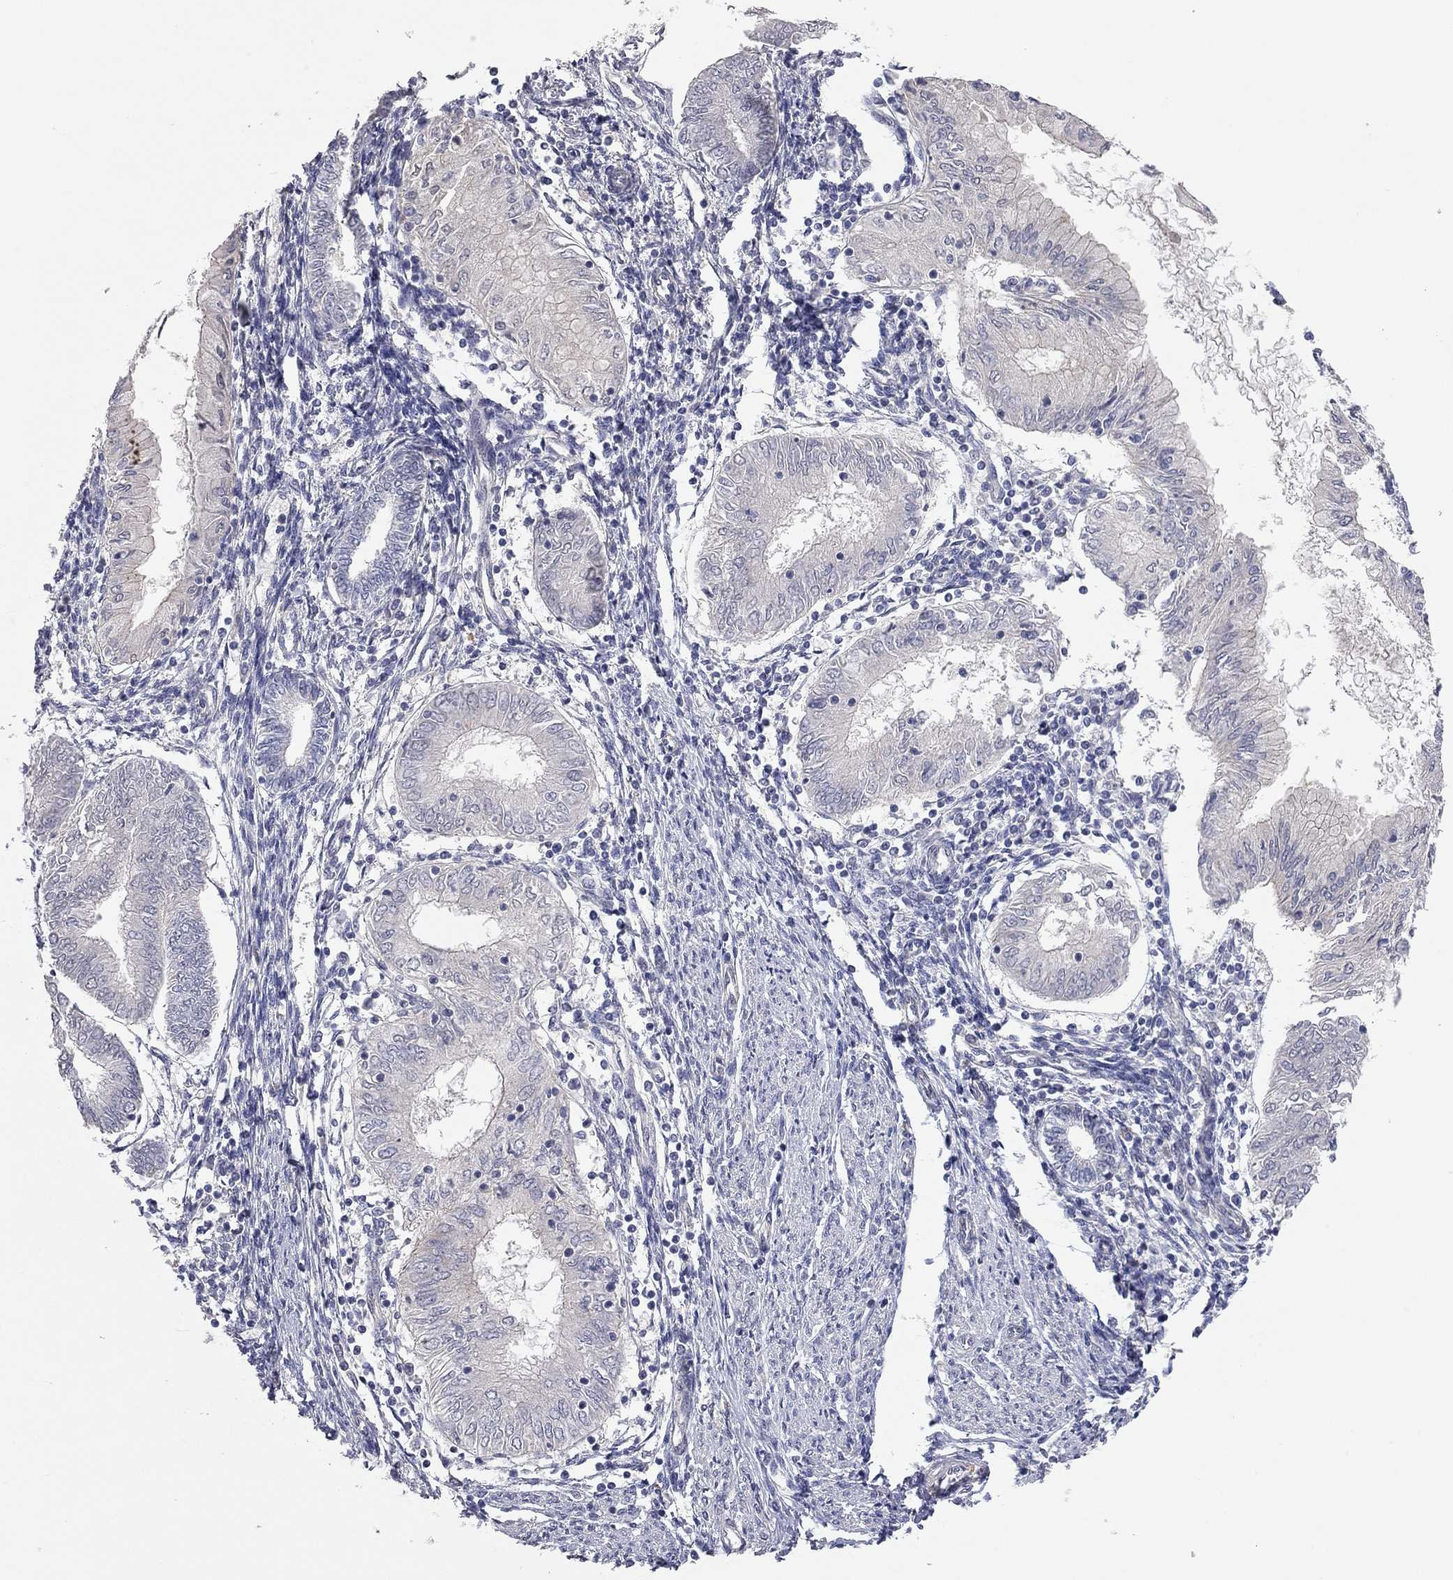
{"staining": {"intensity": "negative", "quantity": "none", "location": "none"}, "tissue": "endometrial cancer", "cell_type": "Tumor cells", "image_type": "cancer", "snomed": [{"axis": "morphology", "description": "Adenocarcinoma, NOS"}, {"axis": "topography", "description": "Endometrium"}], "caption": "Tumor cells are negative for brown protein staining in endometrial adenocarcinoma.", "gene": "KCNB1", "patient": {"sex": "female", "age": 68}}